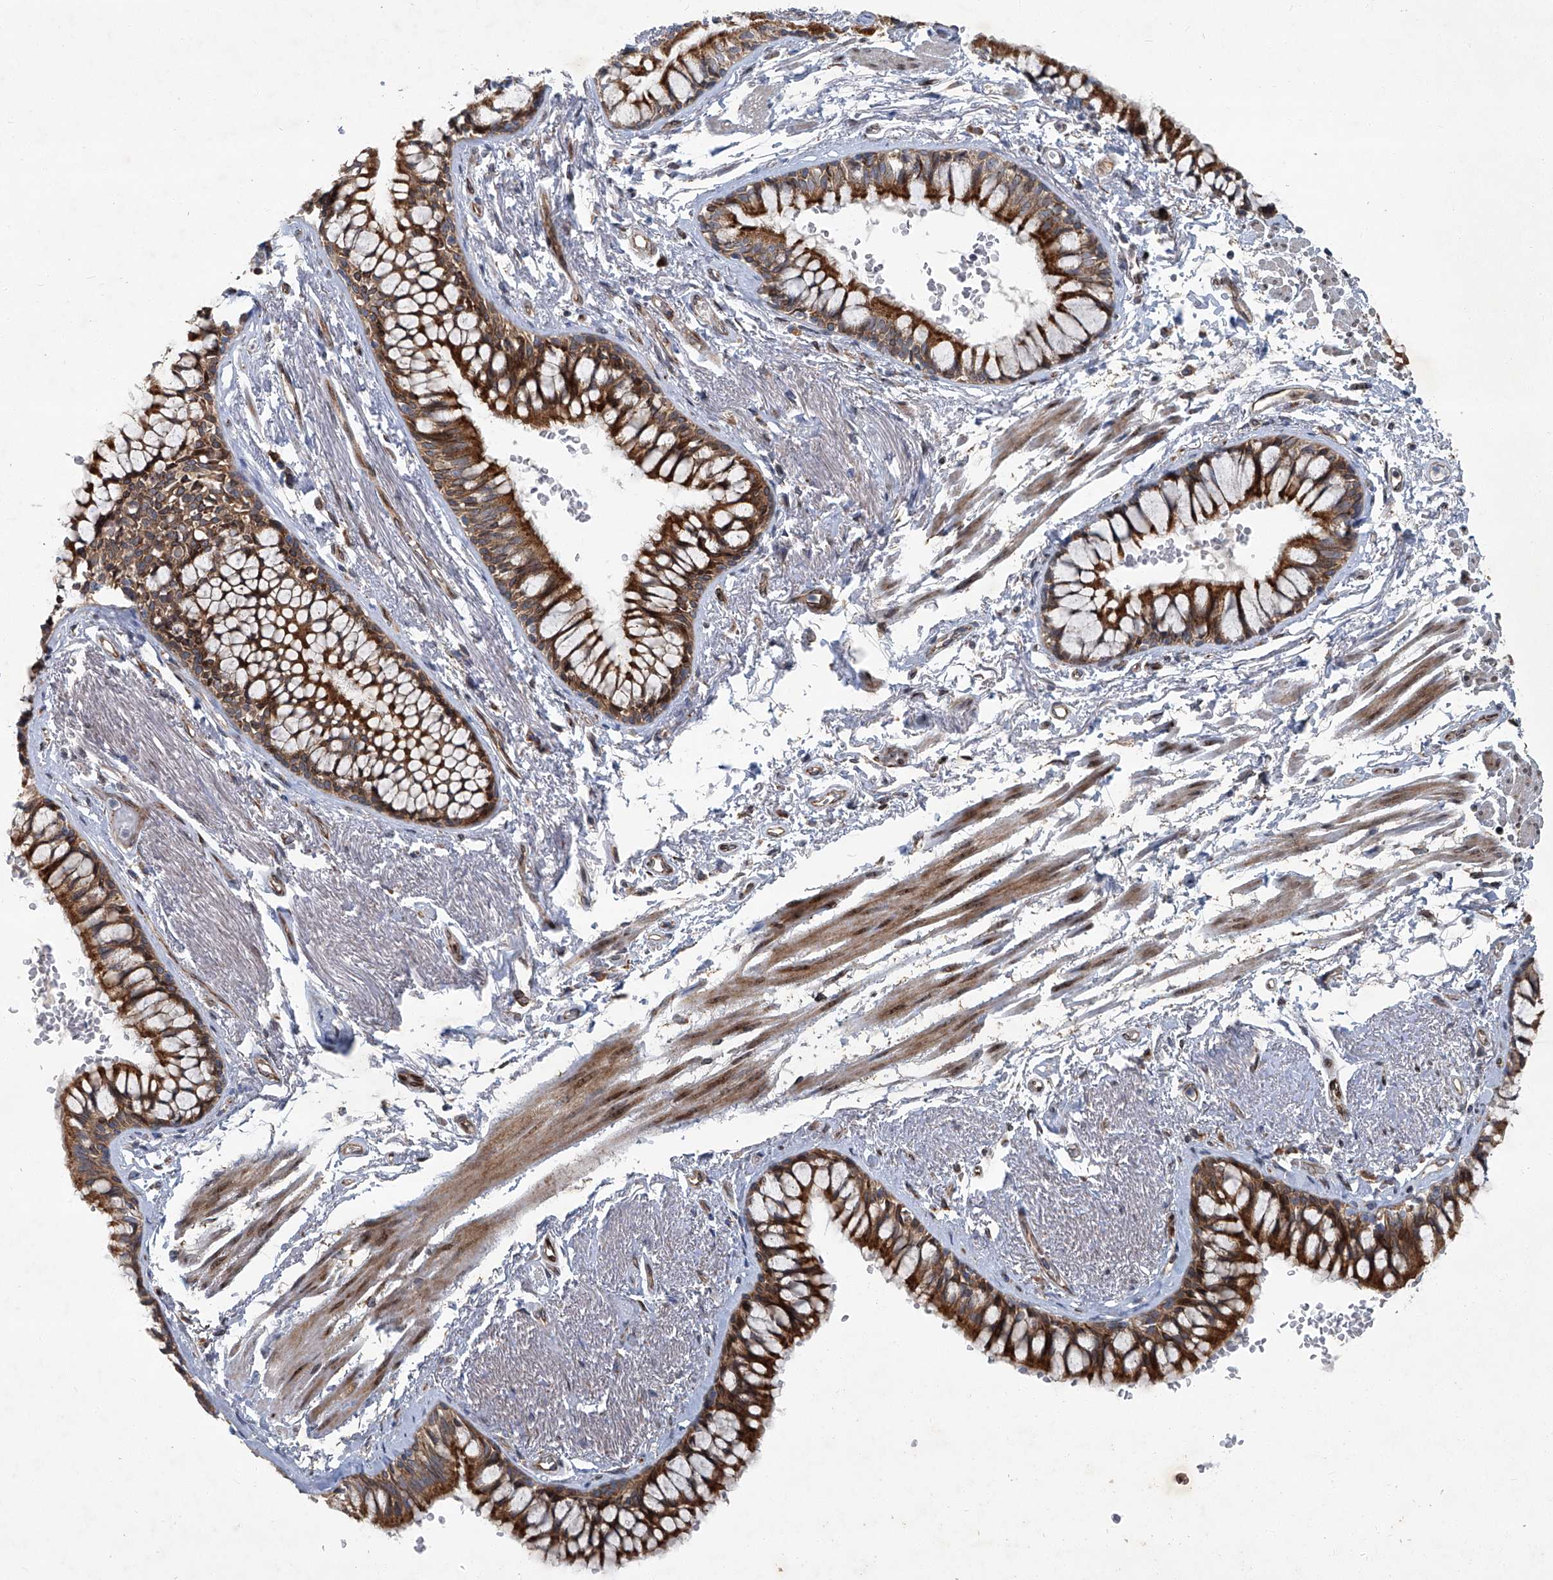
{"staining": {"intensity": "strong", "quantity": ">75%", "location": "cytoplasmic/membranous"}, "tissue": "bronchus", "cell_type": "Respiratory epithelial cells", "image_type": "normal", "snomed": [{"axis": "morphology", "description": "Normal tissue, NOS"}, {"axis": "topography", "description": "Cartilage tissue"}, {"axis": "topography", "description": "Bronchus"}], "caption": "Normal bronchus was stained to show a protein in brown. There is high levels of strong cytoplasmic/membranous positivity in about >75% of respiratory epithelial cells. The protein is stained brown, and the nuclei are stained in blue (DAB IHC with brightfield microscopy, high magnification).", "gene": "GPR132", "patient": {"sex": "female", "age": 73}}